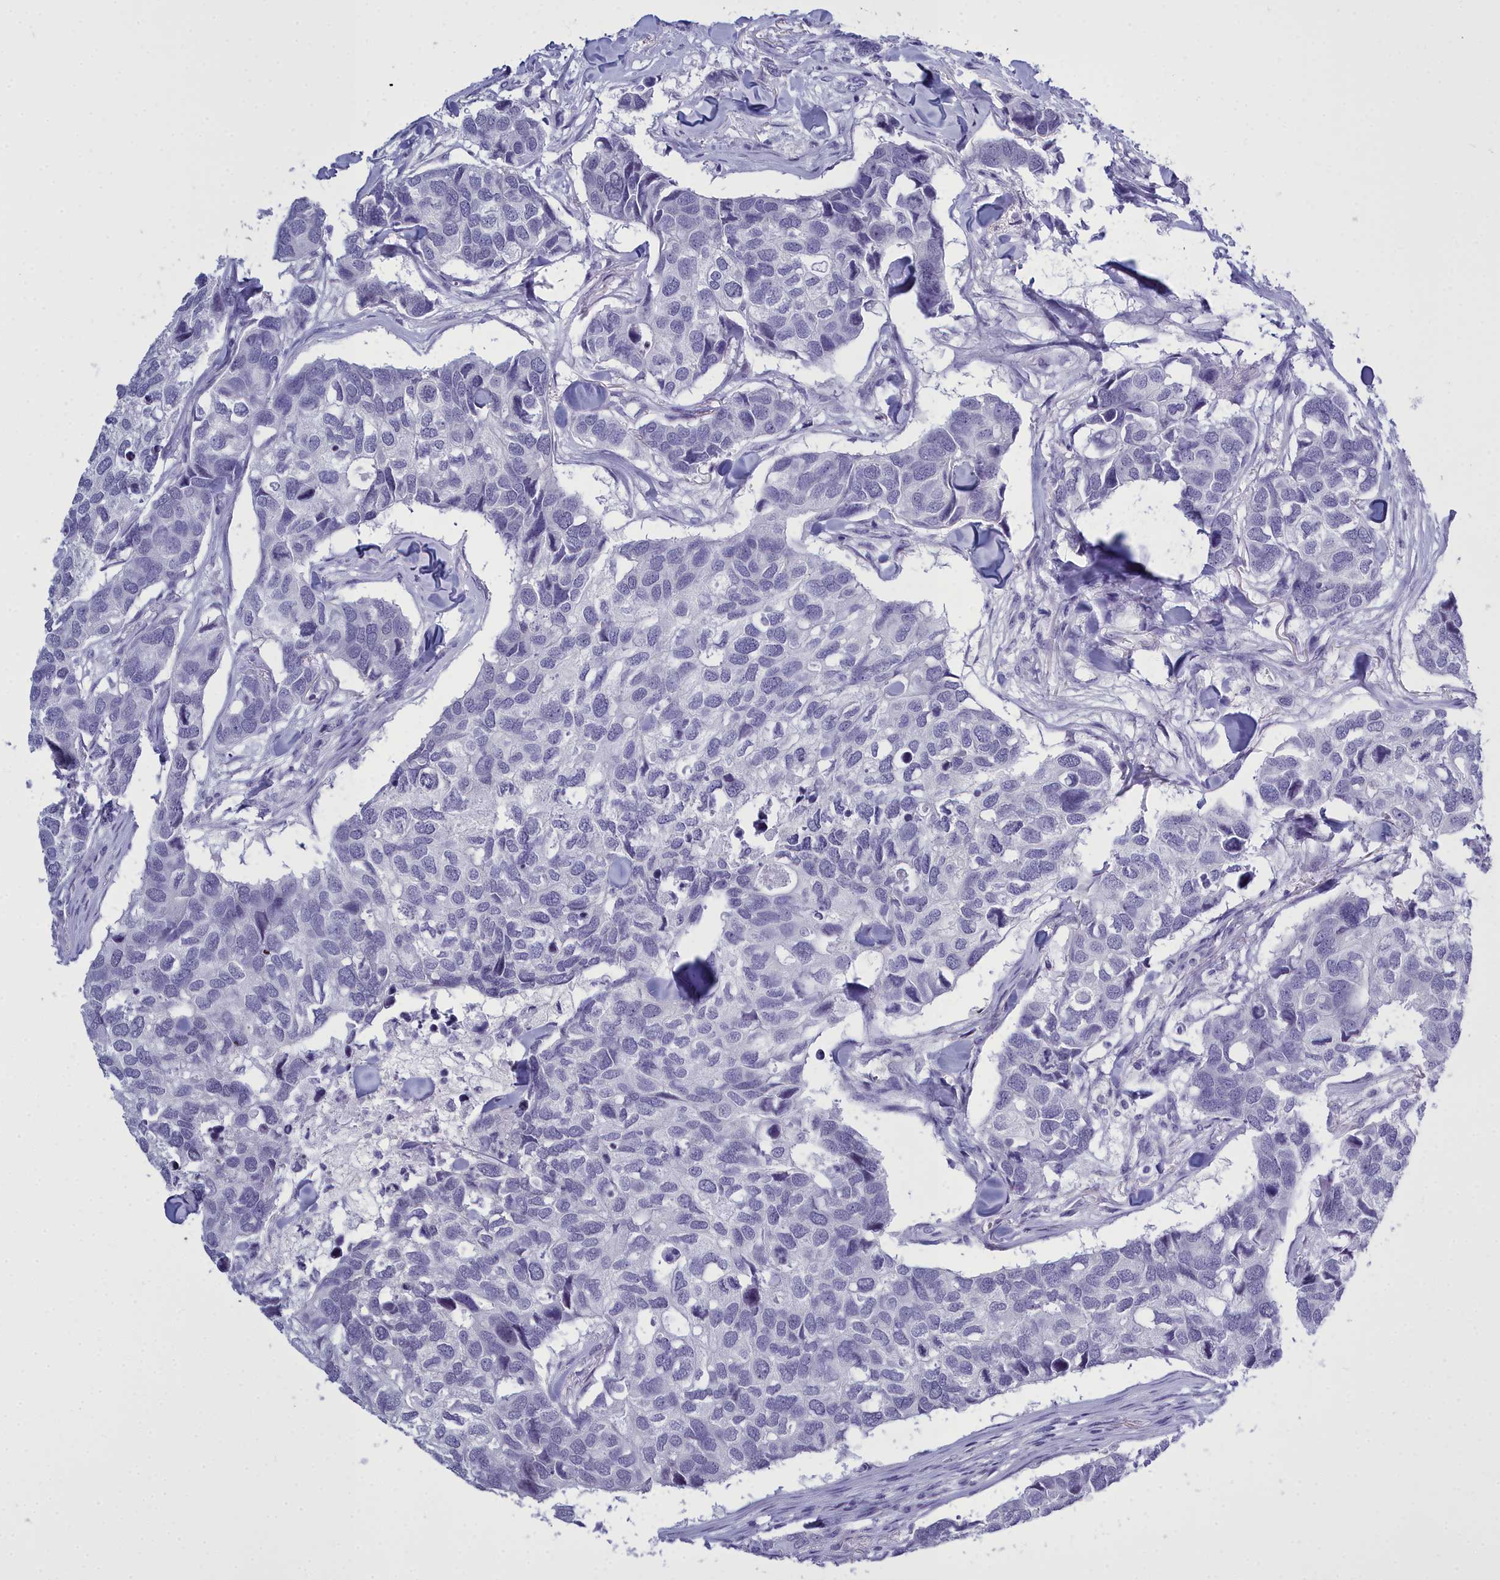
{"staining": {"intensity": "negative", "quantity": "none", "location": "none"}, "tissue": "breast cancer", "cell_type": "Tumor cells", "image_type": "cancer", "snomed": [{"axis": "morphology", "description": "Duct carcinoma"}, {"axis": "topography", "description": "Breast"}], "caption": "This photomicrograph is of breast cancer (invasive ductal carcinoma) stained with IHC to label a protein in brown with the nuclei are counter-stained blue. There is no staining in tumor cells.", "gene": "MAP6", "patient": {"sex": "female", "age": 83}}